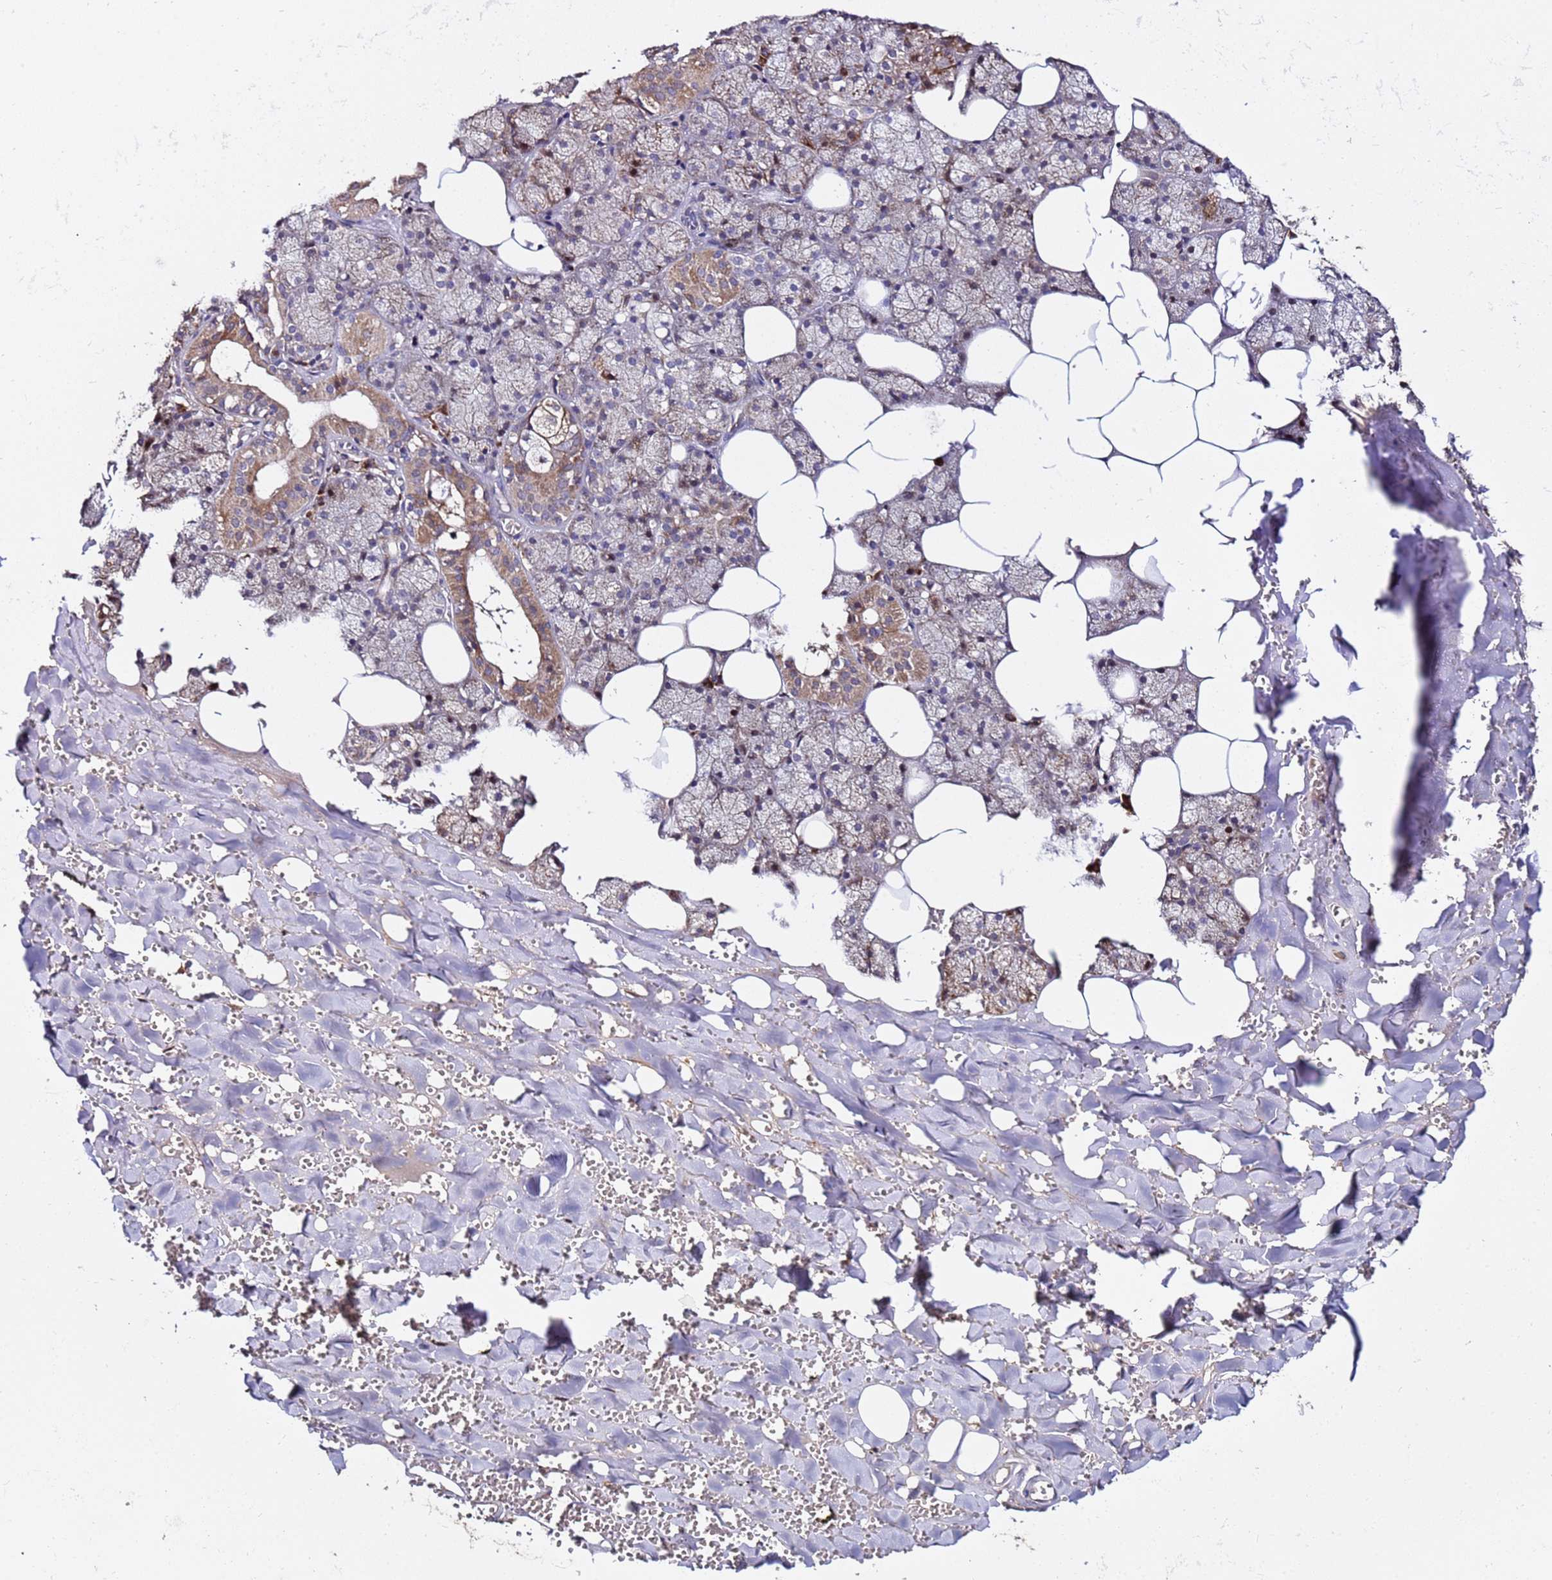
{"staining": {"intensity": "moderate", "quantity": "<25%", "location": "cytoplasmic/membranous"}, "tissue": "salivary gland", "cell_type": "Glandular cells", "image_type": "normal", "snomed": [{"axis": "morphology", "description": "Normal tissue, NOS"}, {"axis": "topography", "description": "Salivary gland"}], "caption": "Protein staining of unremarkable salivary gland exhibits moderate cytoplasmic/membranous expression in about <25% of glandular cells.", "gene": "WNK4", "patient": {"sex": "male", "age": 62}}